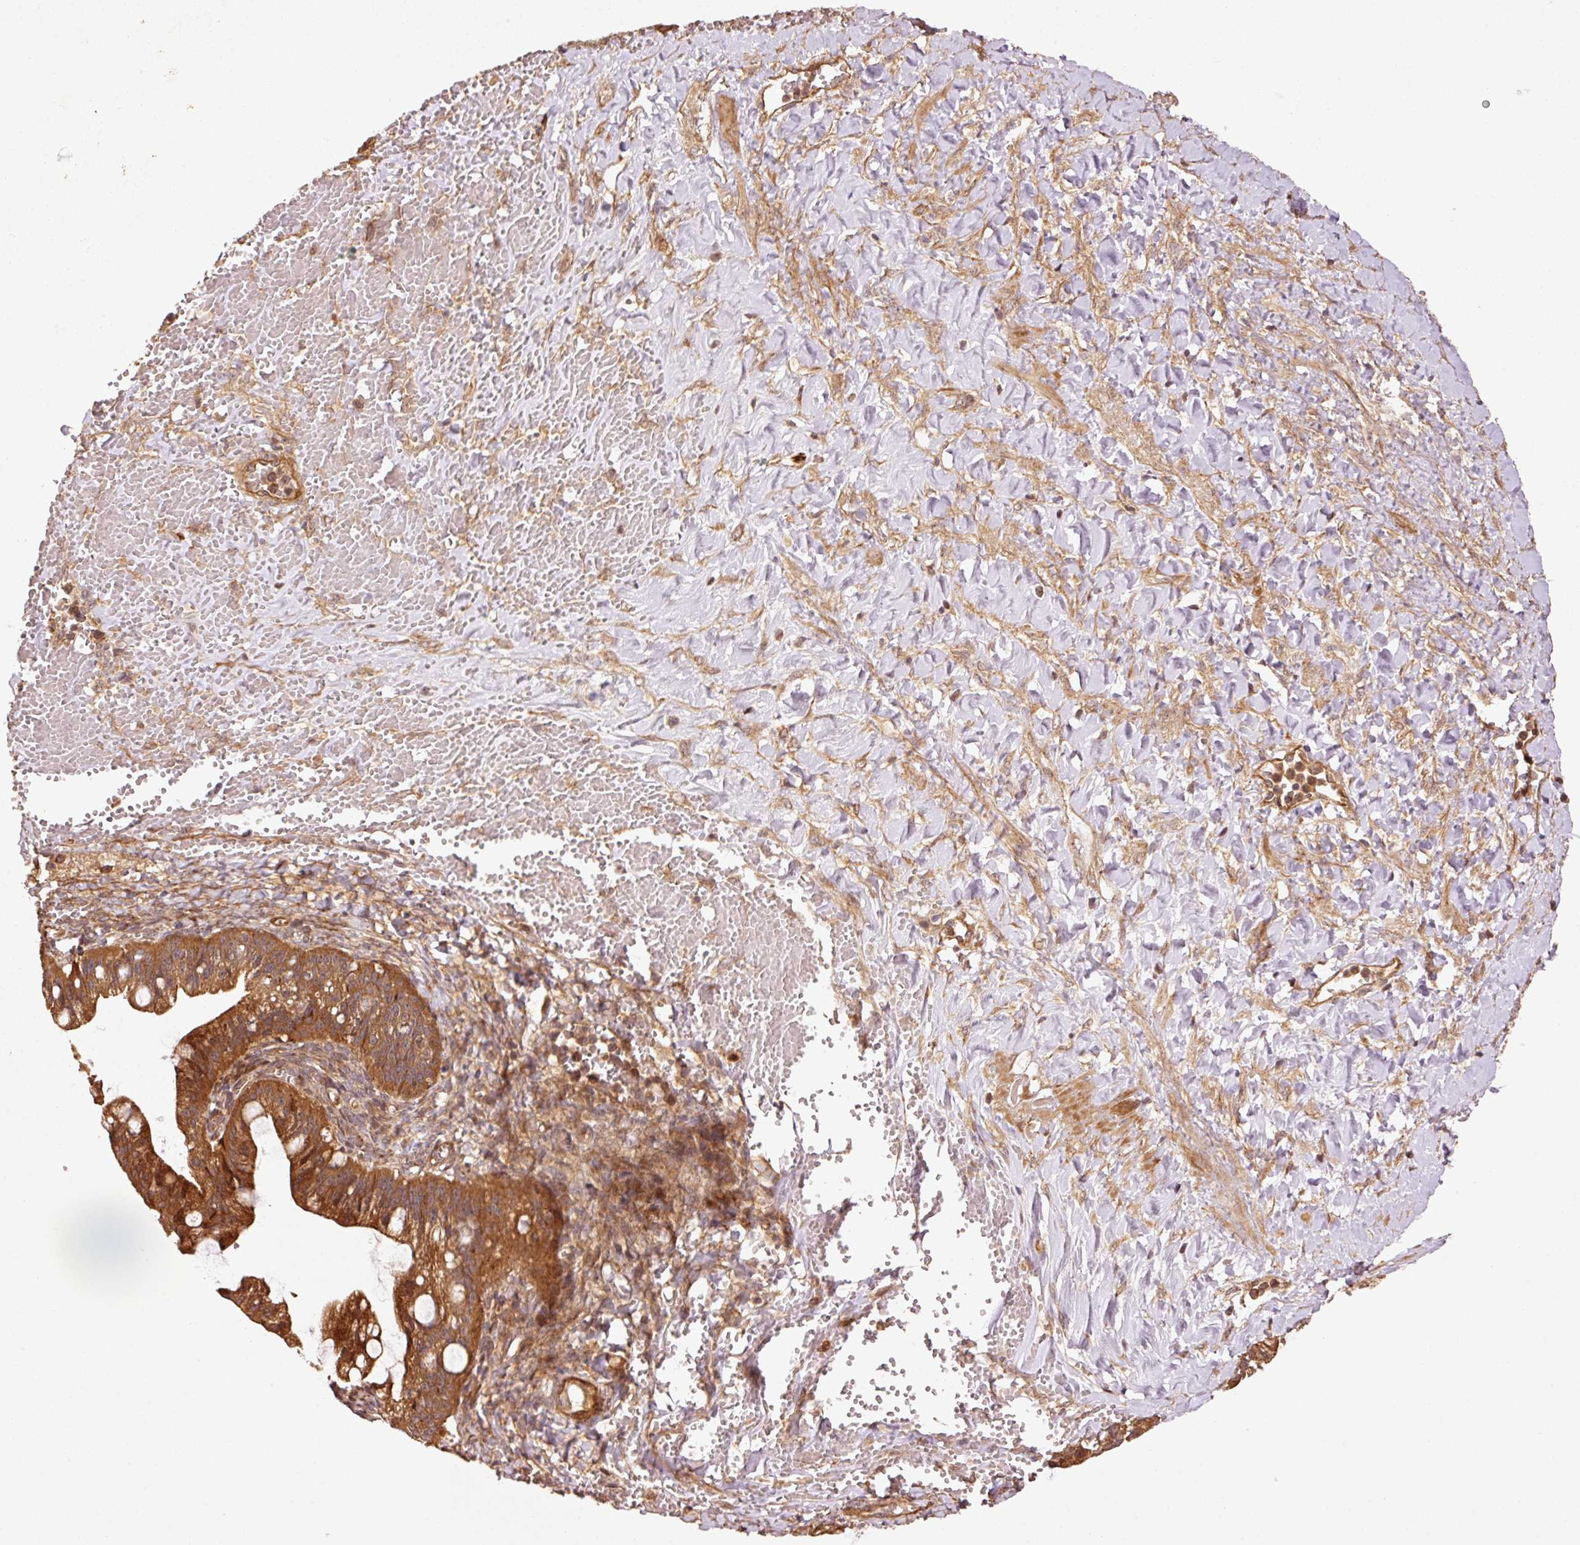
{"staining": {"intensity": "strong", "quantity": ">75%", "location": "cytoplasmic/membranous"}, "tissue": "ovarian cancer", "cell_type": "Tumor cells", "image_type": "cancer", "snomed": [{"axis": "morphology", "description": "Cystadenocarcinoma, mucinous, NOS"}, {"axis": "topography", "description": "Ovary"}], "caption": "Mucinous cystadenocarcinoma (ovarian) stained for a protein (brown) demonstrates strong cytoplasmic/membranous positive staining in about >75% of tumor cells.", "gene": "OXER1", "patient": {"sex": "female", "age": 73}}